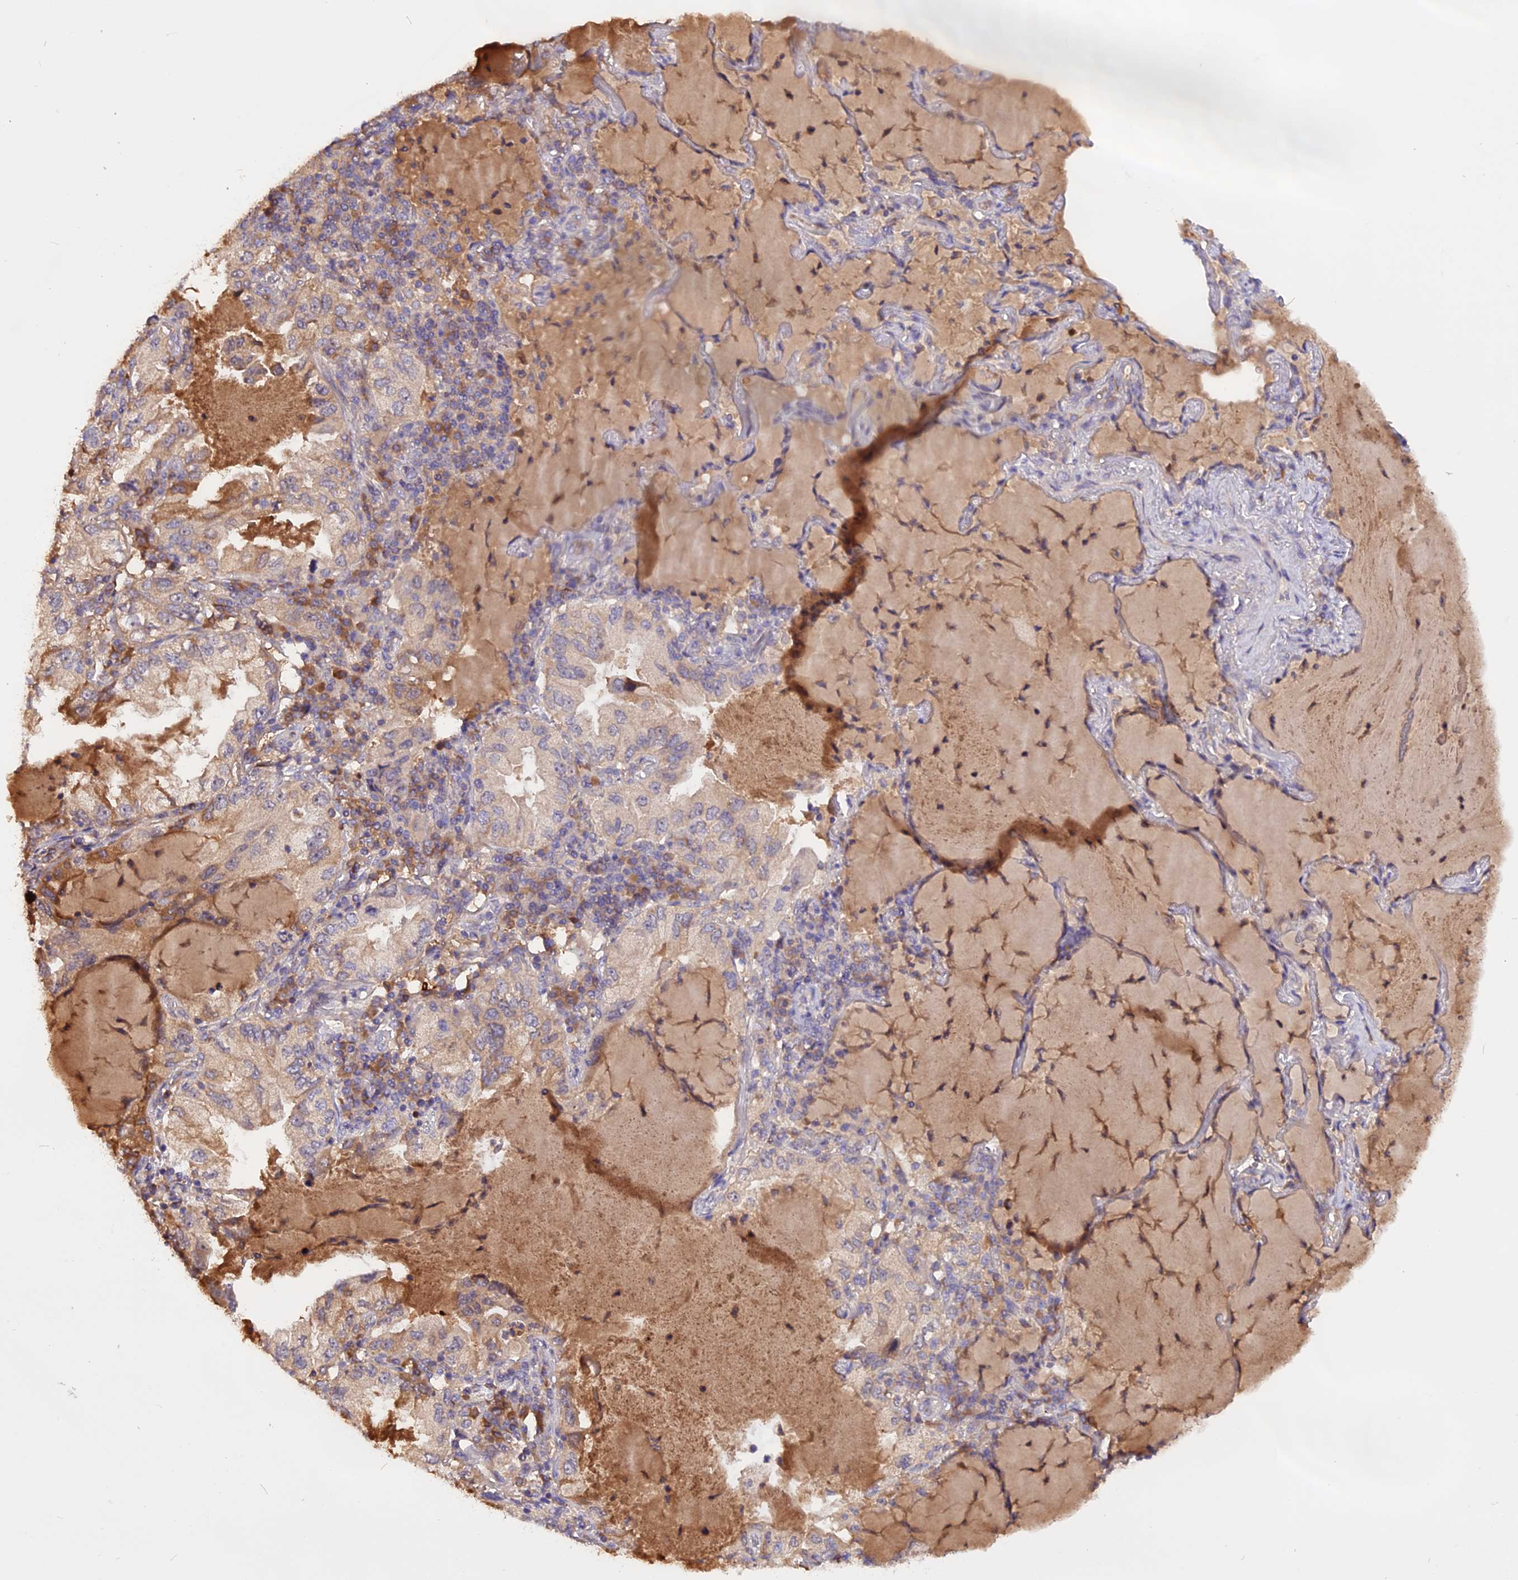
{"staining": {"intensity": "weak", "quantity": "<25%", "location": "cytoplasmic/membranous"}, "tissue": "lung cancer", "cell_type": "Tumor cells", "image_type": "cancer", "snomed": [{"axis": "morphology", "description": "Adenocarcinoma, NOS"}, {"axis": "topography", "description": "Lung"}], "caption": "This is an immunohistochemistry (IHC) photomicrograph of adenocarcinoma (lung). There is no expression in tumor cells.", "gene": "MARK4", "patient": {"sex": "female", "age": 69}}